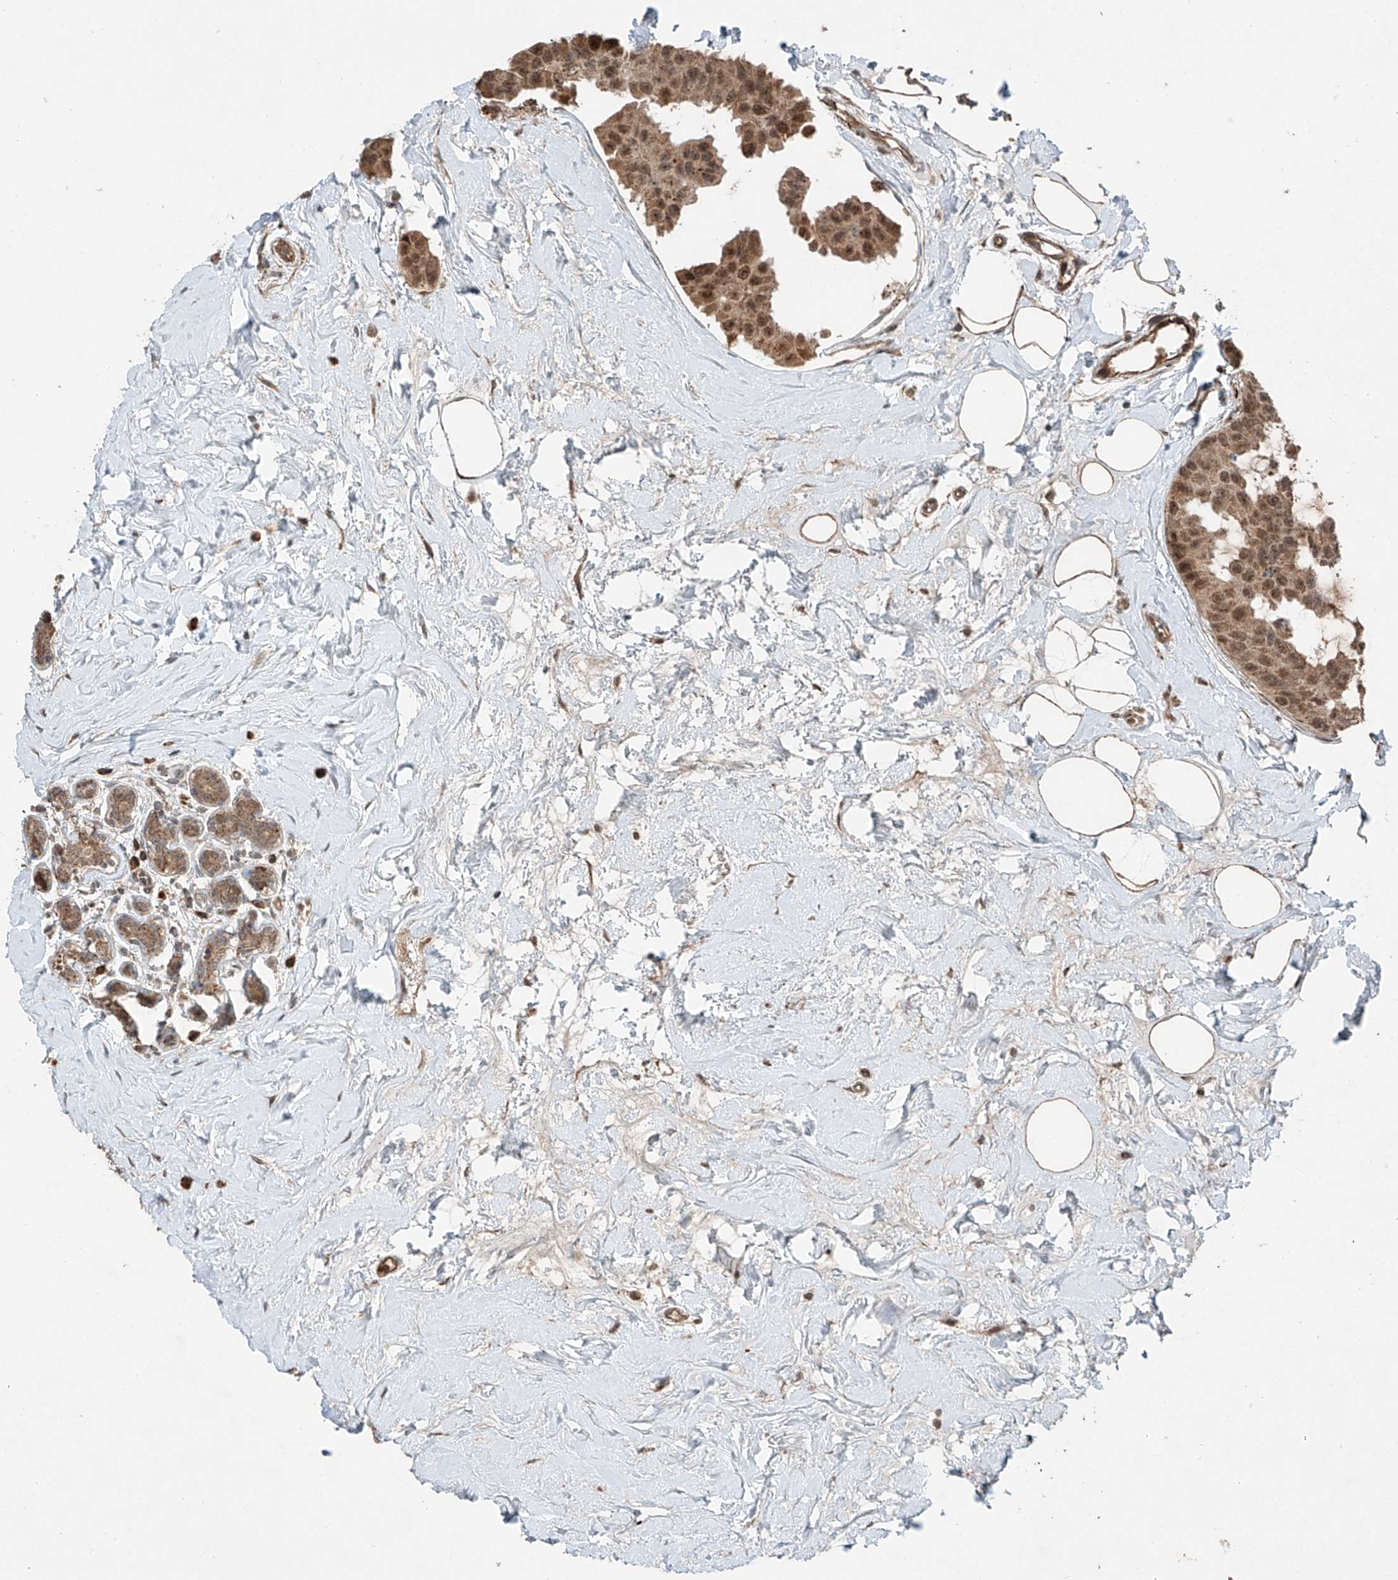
{"staining": {"intensity": "moderate", "quantity": ">75%", "location": "cytoplasmic/membranous,nuclear"}, "tissue": "breast cancer", "cell_type": "Tumor cells", "image_type": "cancer", "snomed": [{"axis": "morphology", "description": "Normal tissue, NOS"}, {"axis": "morphology", "description": "Duct carcinoma"}, {"axis": "topography", "description": "Breast"}], "caption": "Immunohistochemical staining of breast cancer (invasive ductal carcinoma) exhibits medium levels of moderate cytoplasmic/membranous and nuclear protein staining in approximately >75% of tumor cells.", "gene": "ZNF620", "patient": {"sex": "female", "age": 39}}